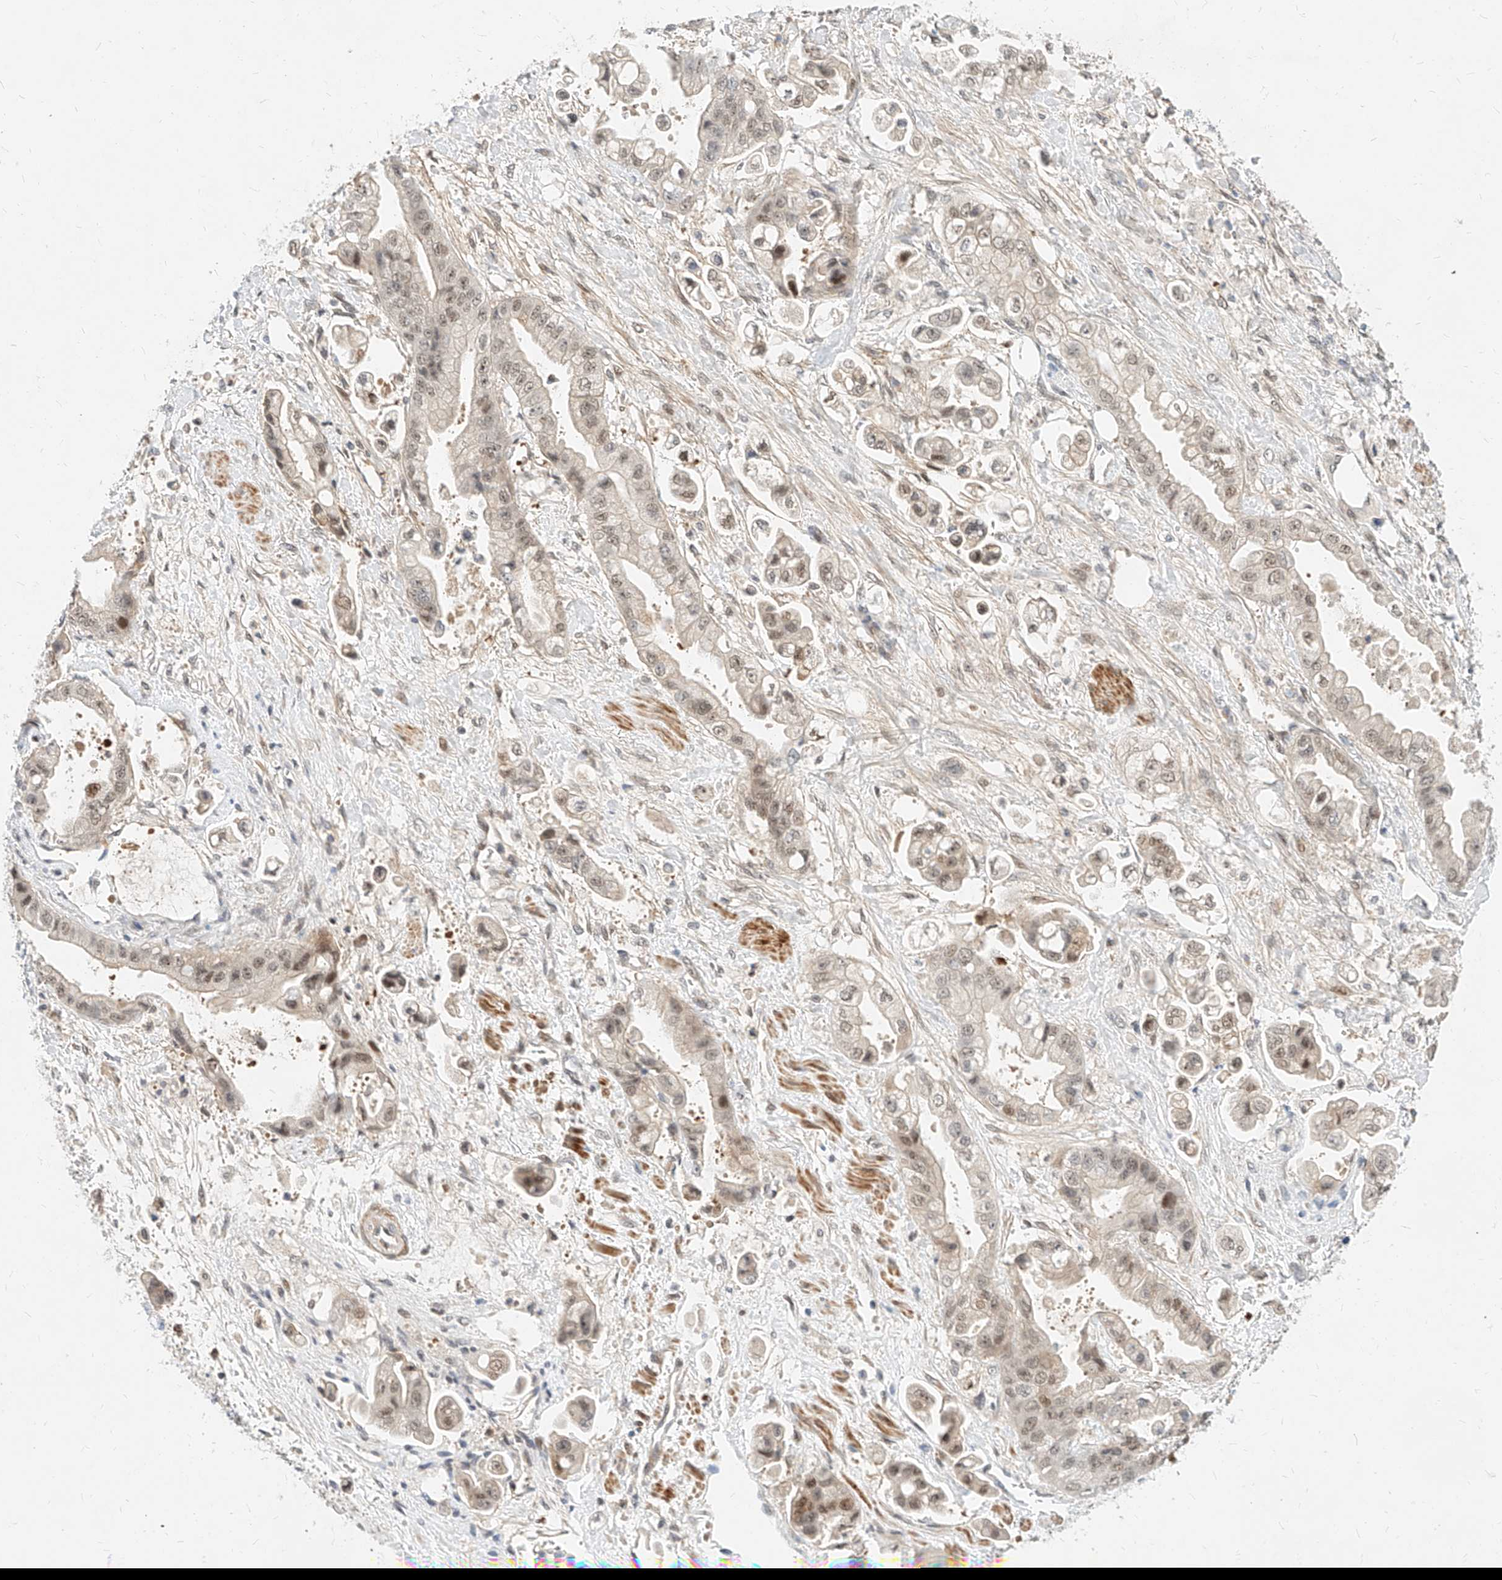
{"staining": {"intensity": "weak", "quantity": ">75%", "location": "nuclear"}, "tissue": "stomach cancer", "cell_type": "Tumor cells", "image_type": "cancer", "snomed": [{"axis": "morphology", "description": "Adenocarcinoma, NOS"}, {"axis": "topography", "description": "Stomach"}], "caption": "An immunohistochemistry photomicrograph of neoplastic tissue is shown. Protein staining in brown highlights weak nuclear positivity in adenocarcinoma (stomach) within tumor cells.", "gene": "CBX8", "patient": {"sex": "male", "age": 62}}